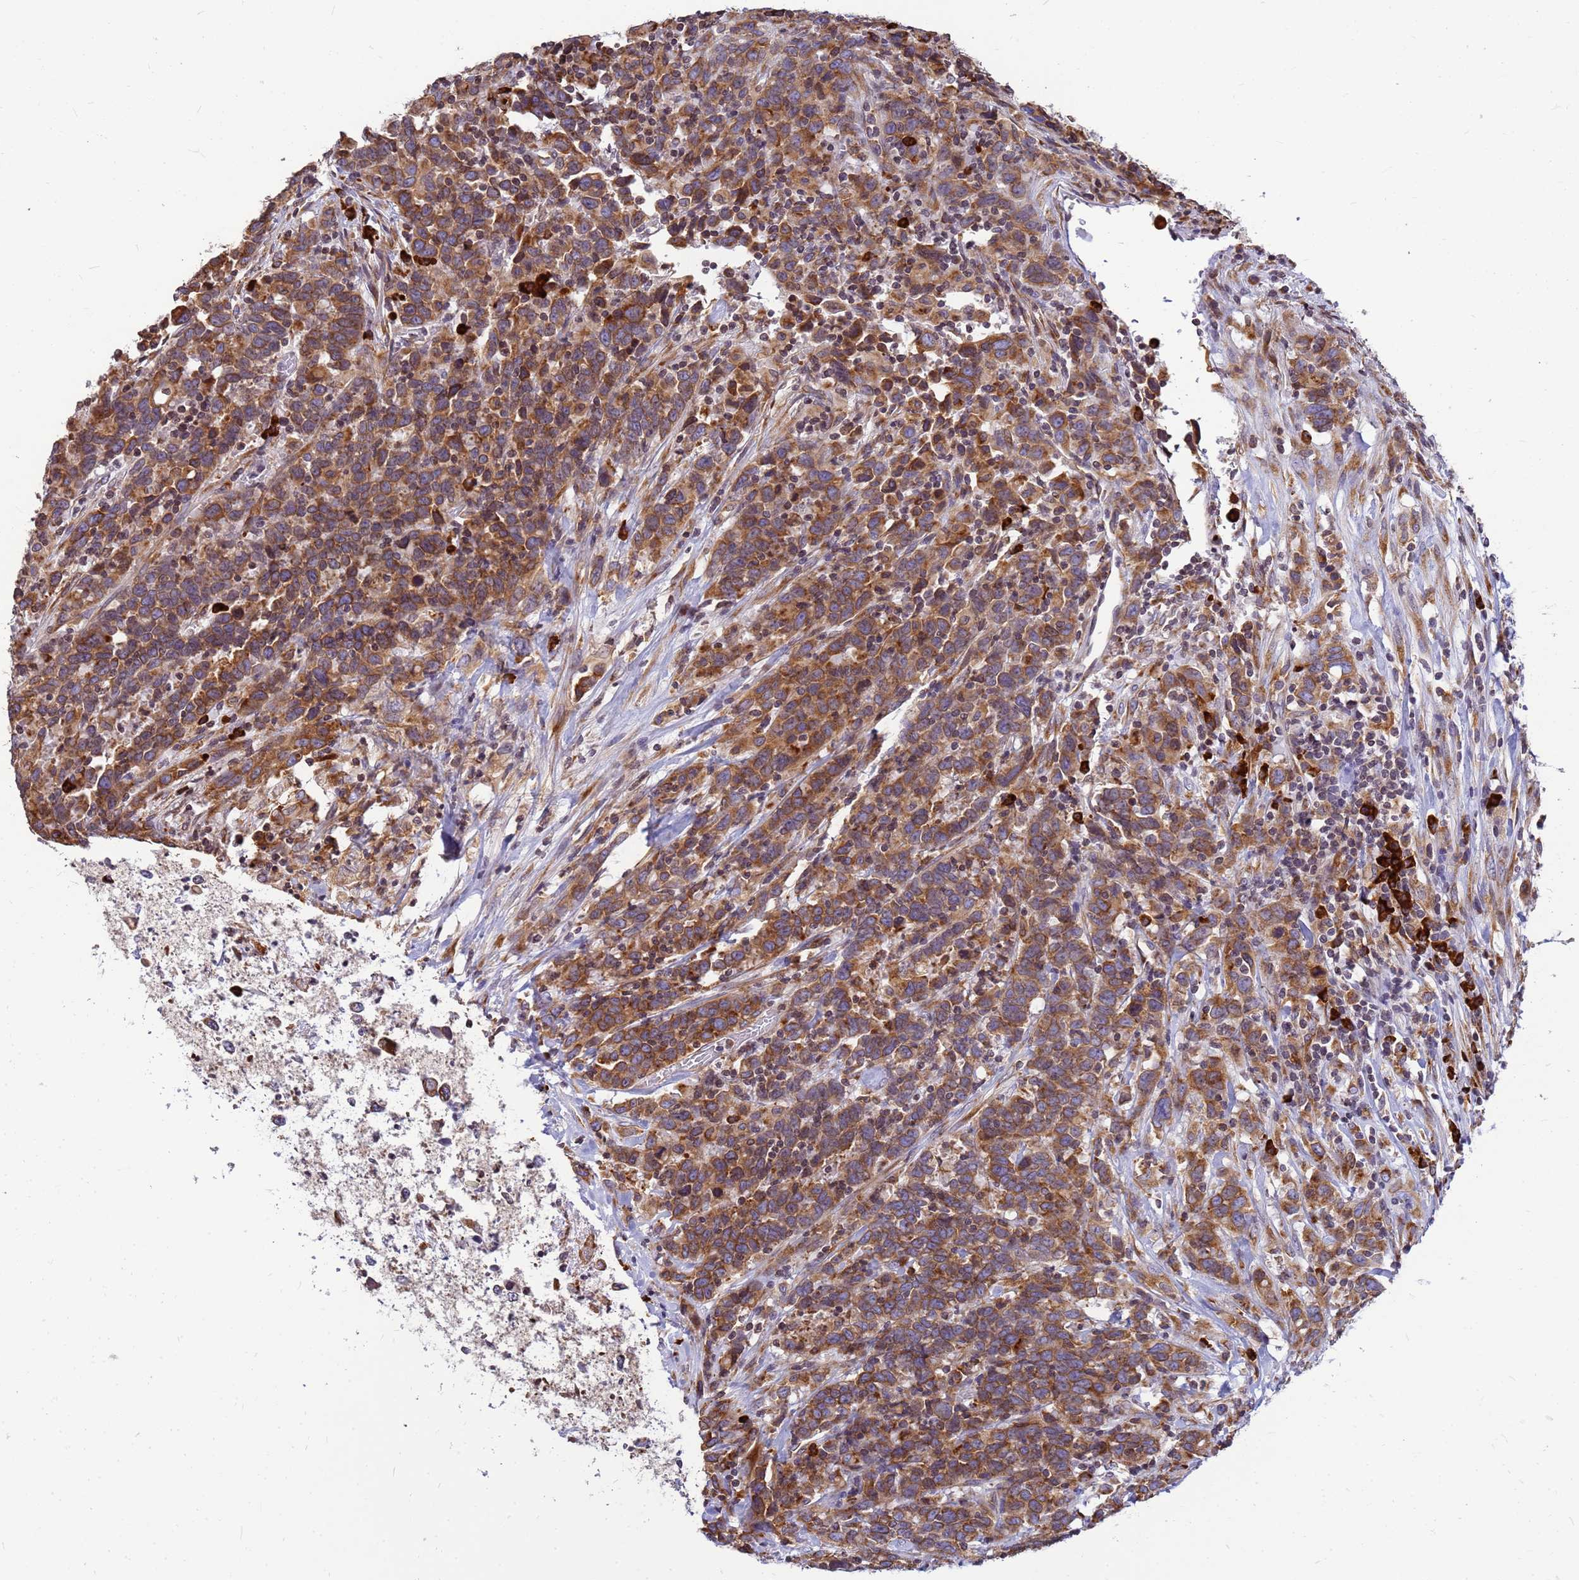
{"staining": {"intensity": "moderate", "quantity": ">75%", "location": "cytoplasmic/membranous"}, "tissue": "urothelial cancer", "cell_type": "Tumor cells", "image_type": "cancer", "snomed": [{"axis": "morphology", "description": "Urothelial carcinoma, High grade"}, {"axis": "topography", "description": "Urinary bladder"}], "caption": "There is medium levels of moderate cytoplasmic/membranous positivity in tumor cells of urothelial carcinoma (high-grade), as demonstrated by immunohistochemical staining (brown color).", "gene": "SSR4", "patient": {"sex": "male", "age": 61}}